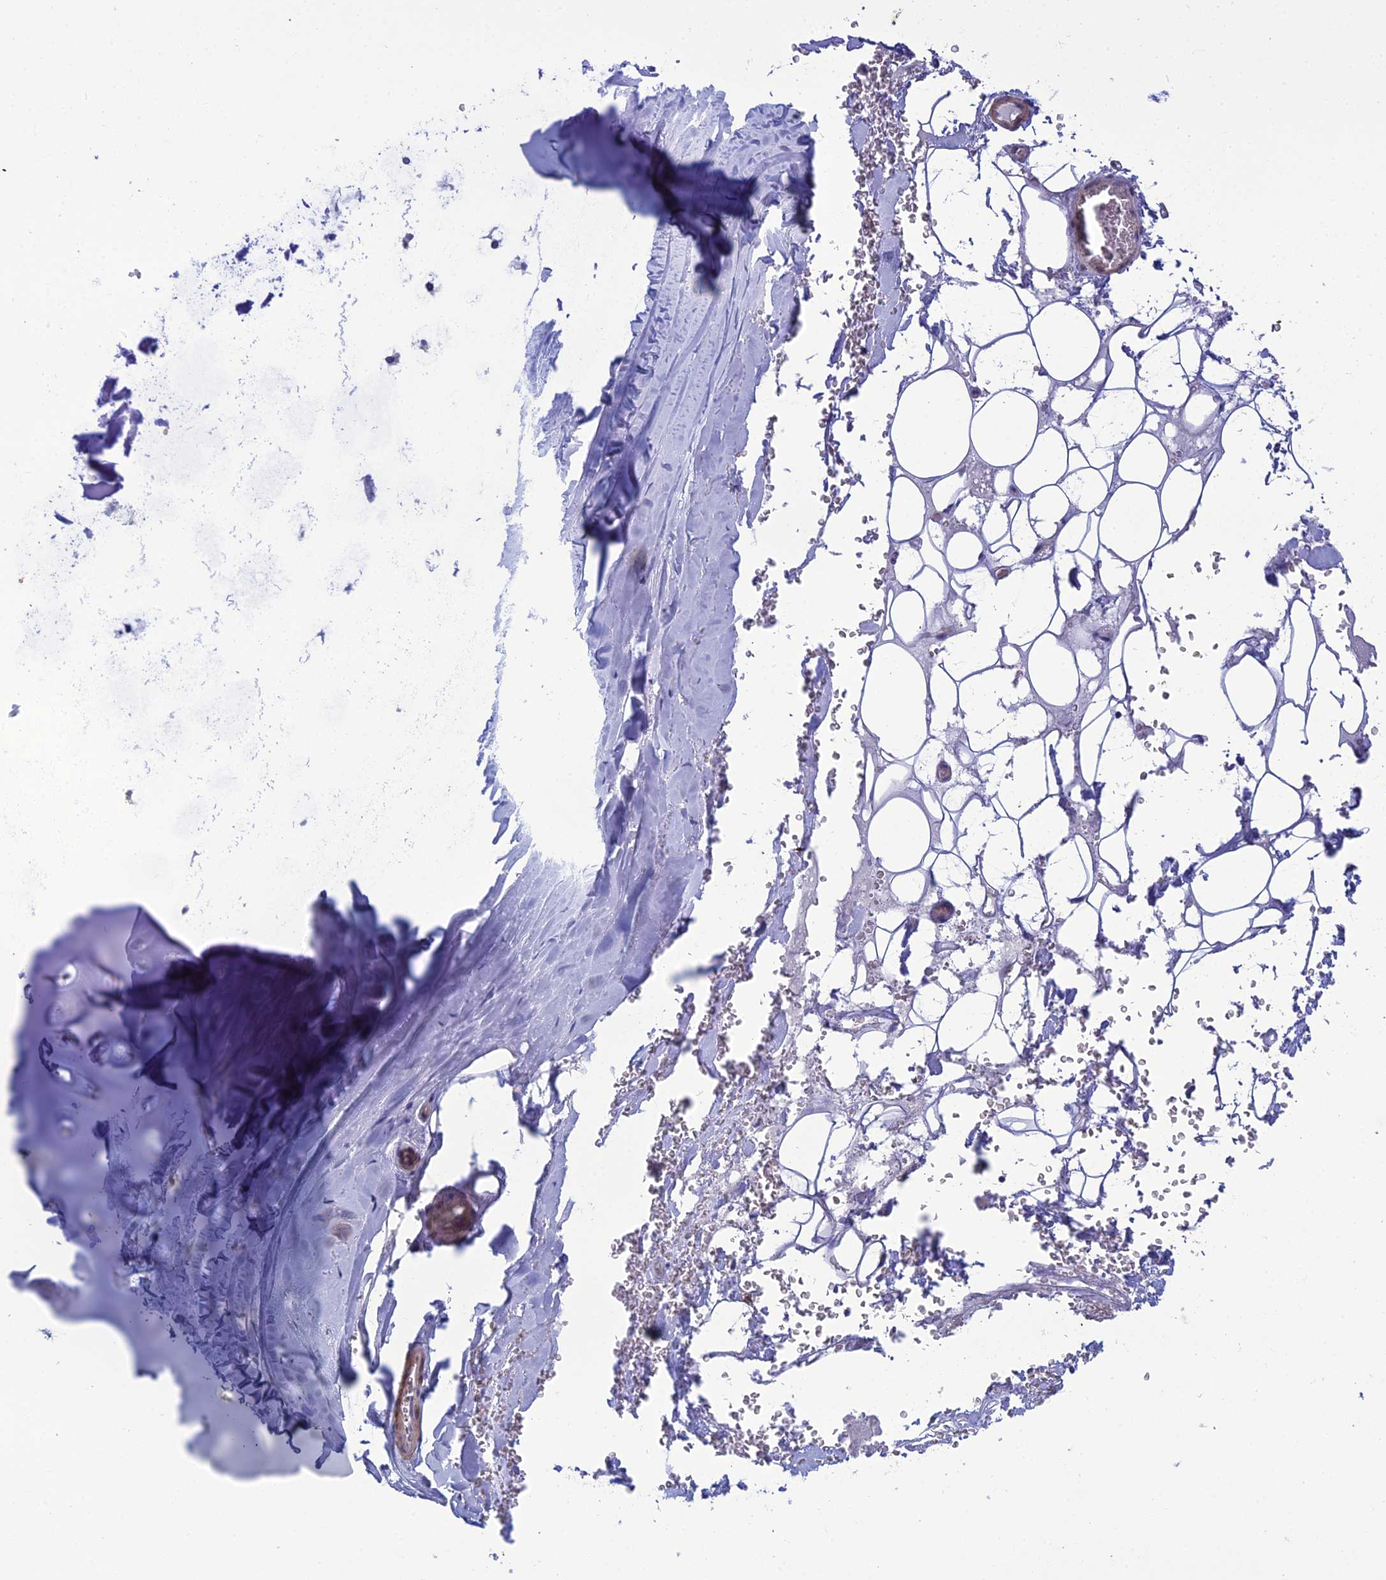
{"staining": {"intensity": "negative", "quantity": "none", "location": "none"}, "tissue": "adipose tissue", "cell_type": "Adipocytes", "image_type": "normal", "snomed": [{"axis": "morphology", "description": "Normal tissue, NOS"}, {"axis": "topography", "description": "Cartilage tissue"}], "caption": "An IHC image of unremarkable adipose tissue is shown. There is no staining in adipocytes of adipose tissue. (Immunohistochemistry, brightfield microscopy, high magnification).", "gene": "LZTS2", "patient": {"sex": "female", "age": 63}}